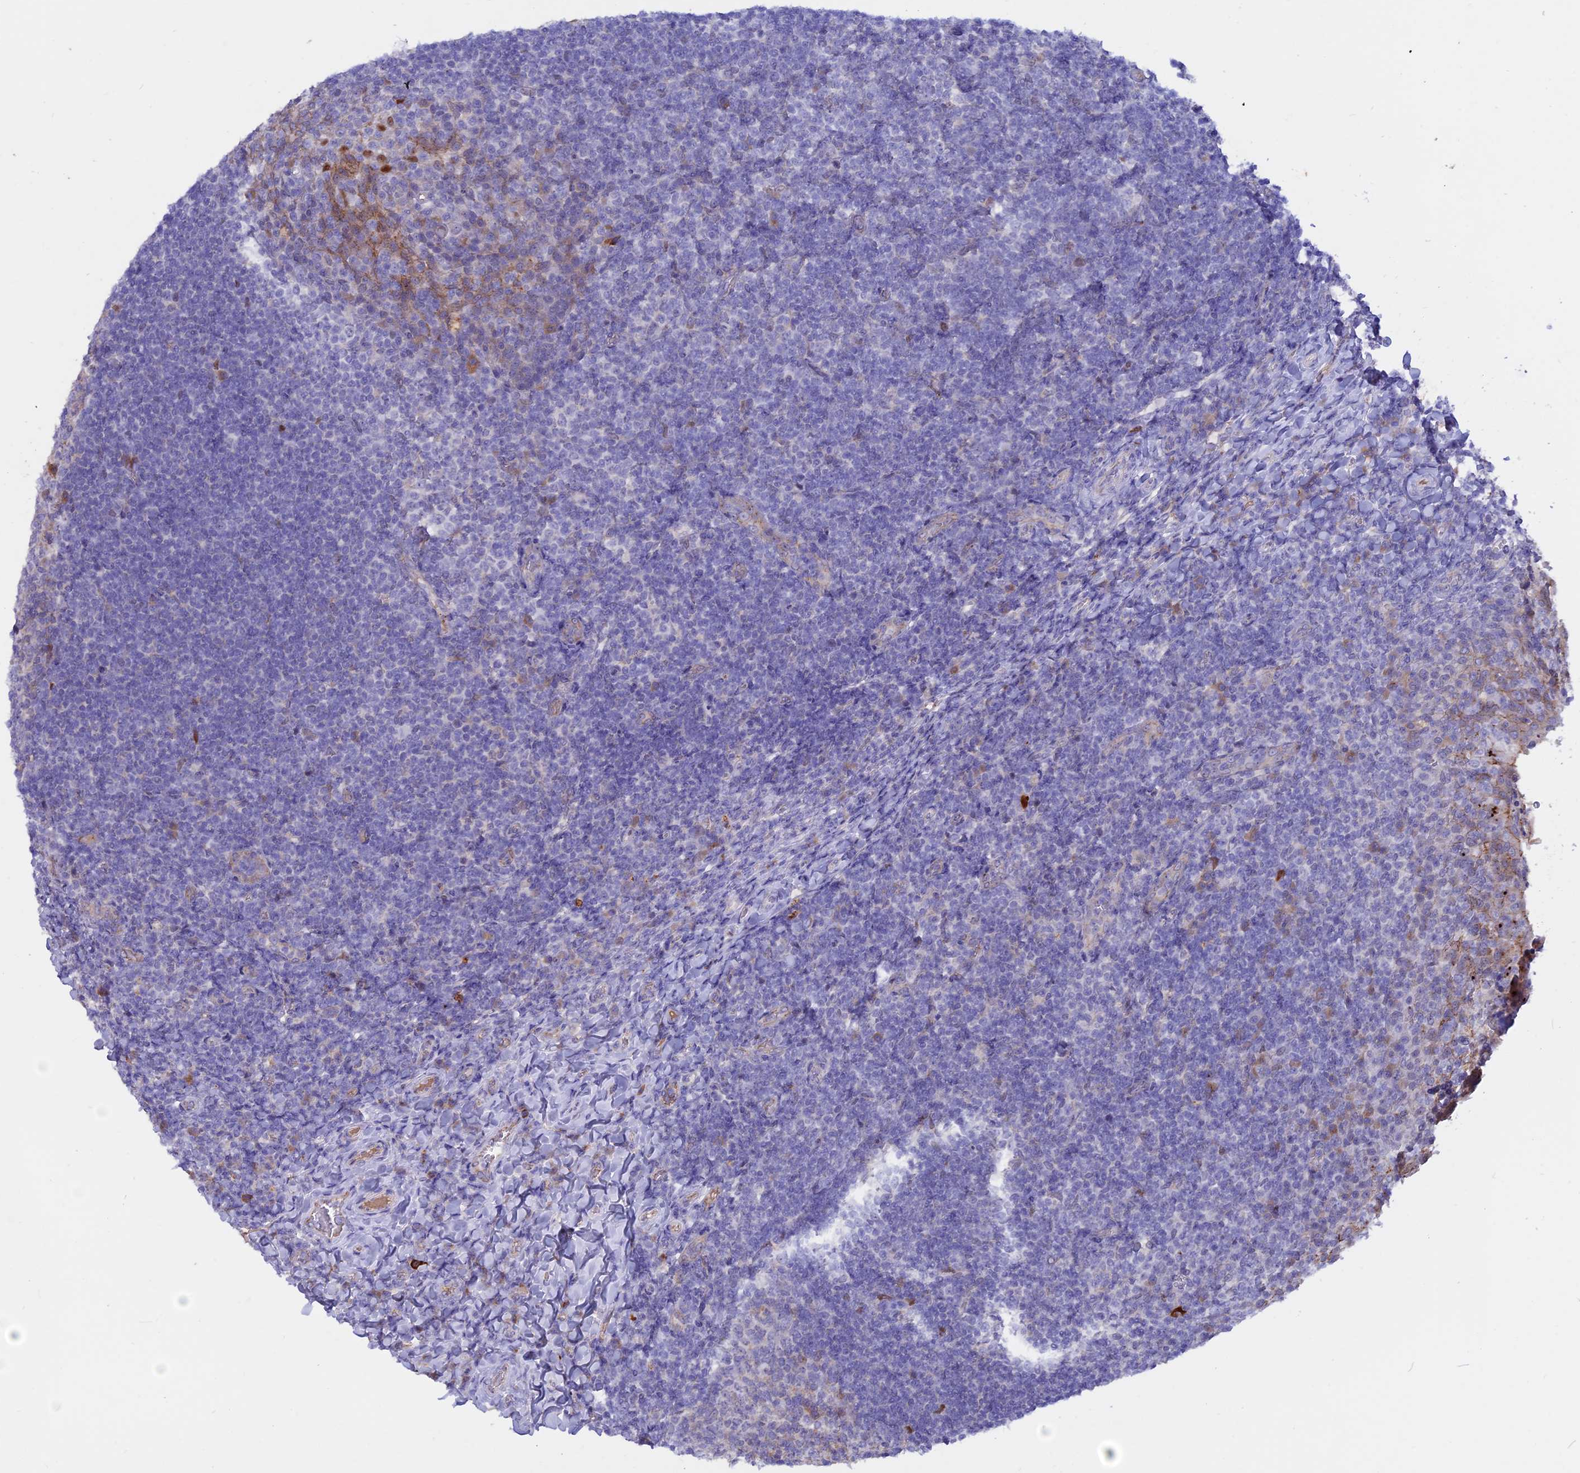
{"staining": {"intensity": "negative", "quantity": "none", "location": "none"}, "tissue": "tonsil", "cell_type": "Germinal center cells", "image_type": "normal", "snomed": [{"axis": "morphology", "description": "Normal tissue, NOS"}, {"axis": "topography", "description": "Tonsil"}], "caption": "This is a histopathology image of immunohistochemistry (IHC) staining of normal tonsil, which shows no expression in germinal center cells.", "gene": "GK5", "patient": {"sex": "female", "age": 10}}